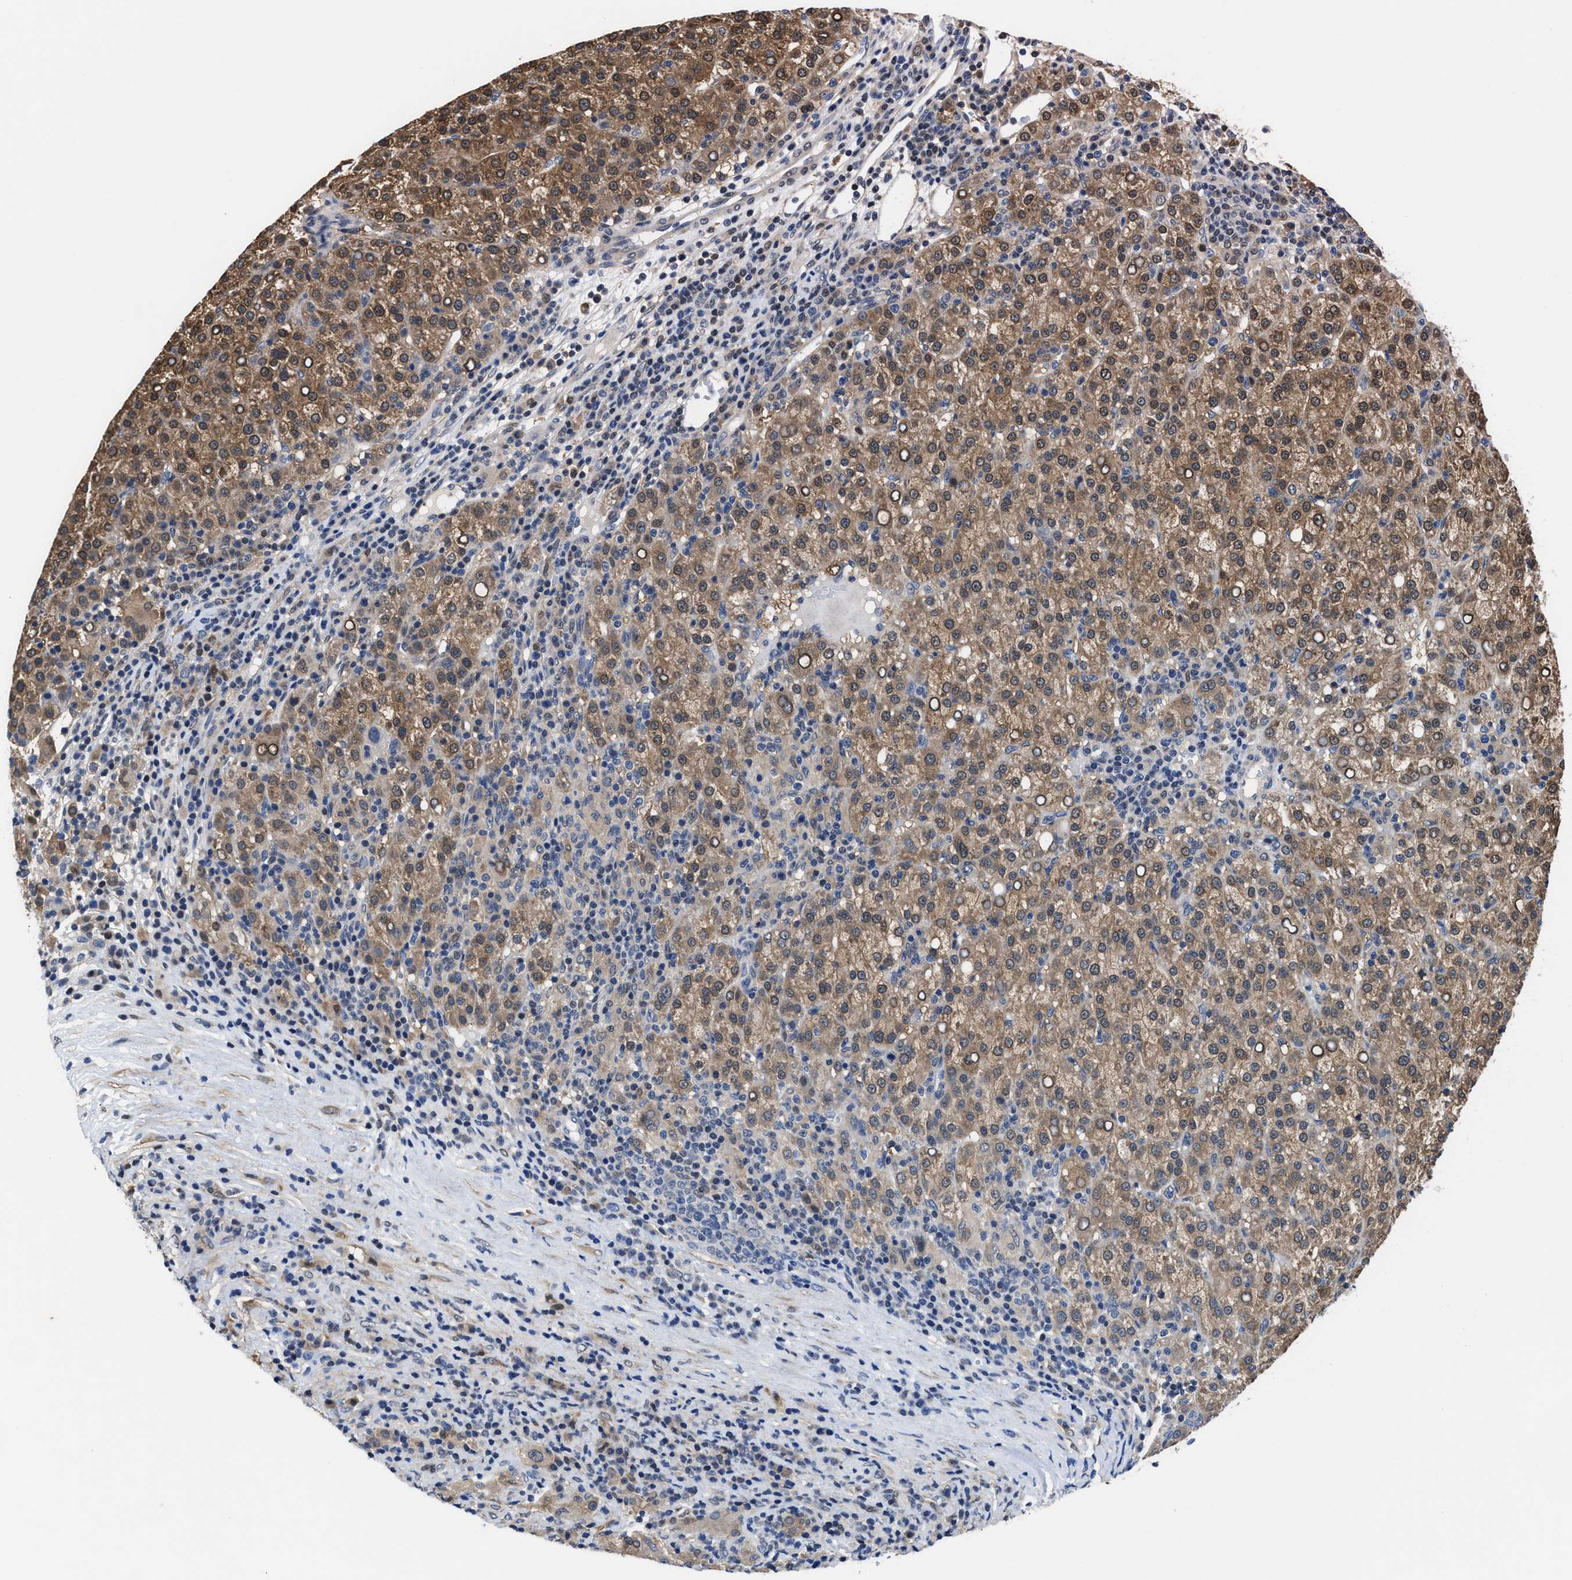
{"staining": {"intensity": "moderate", "quantity": ">75%", "location": "cytoplasmic/membranous,nuclear"}, "tissue": "liver cancer", "cell_type": "Tumor cells", "image_type": "cancer", "snomed": [{"axis": "morphology", "description": "Carcinoma, Hepatocellular, NOS"}, {"axis": "topography", "description": "Liver"}], "caption": "Immunohistochemical staining of liver cancer (hepatocellular carcinoma) shows moderate cytoplasmic/membranous and nuclear protein positivity in about >75% of tumor cells. (Brightfield microscopy of DAB IHC at high magnification).", "gene": "KIF12", "patient": {"sex": "female", "age": 58}}